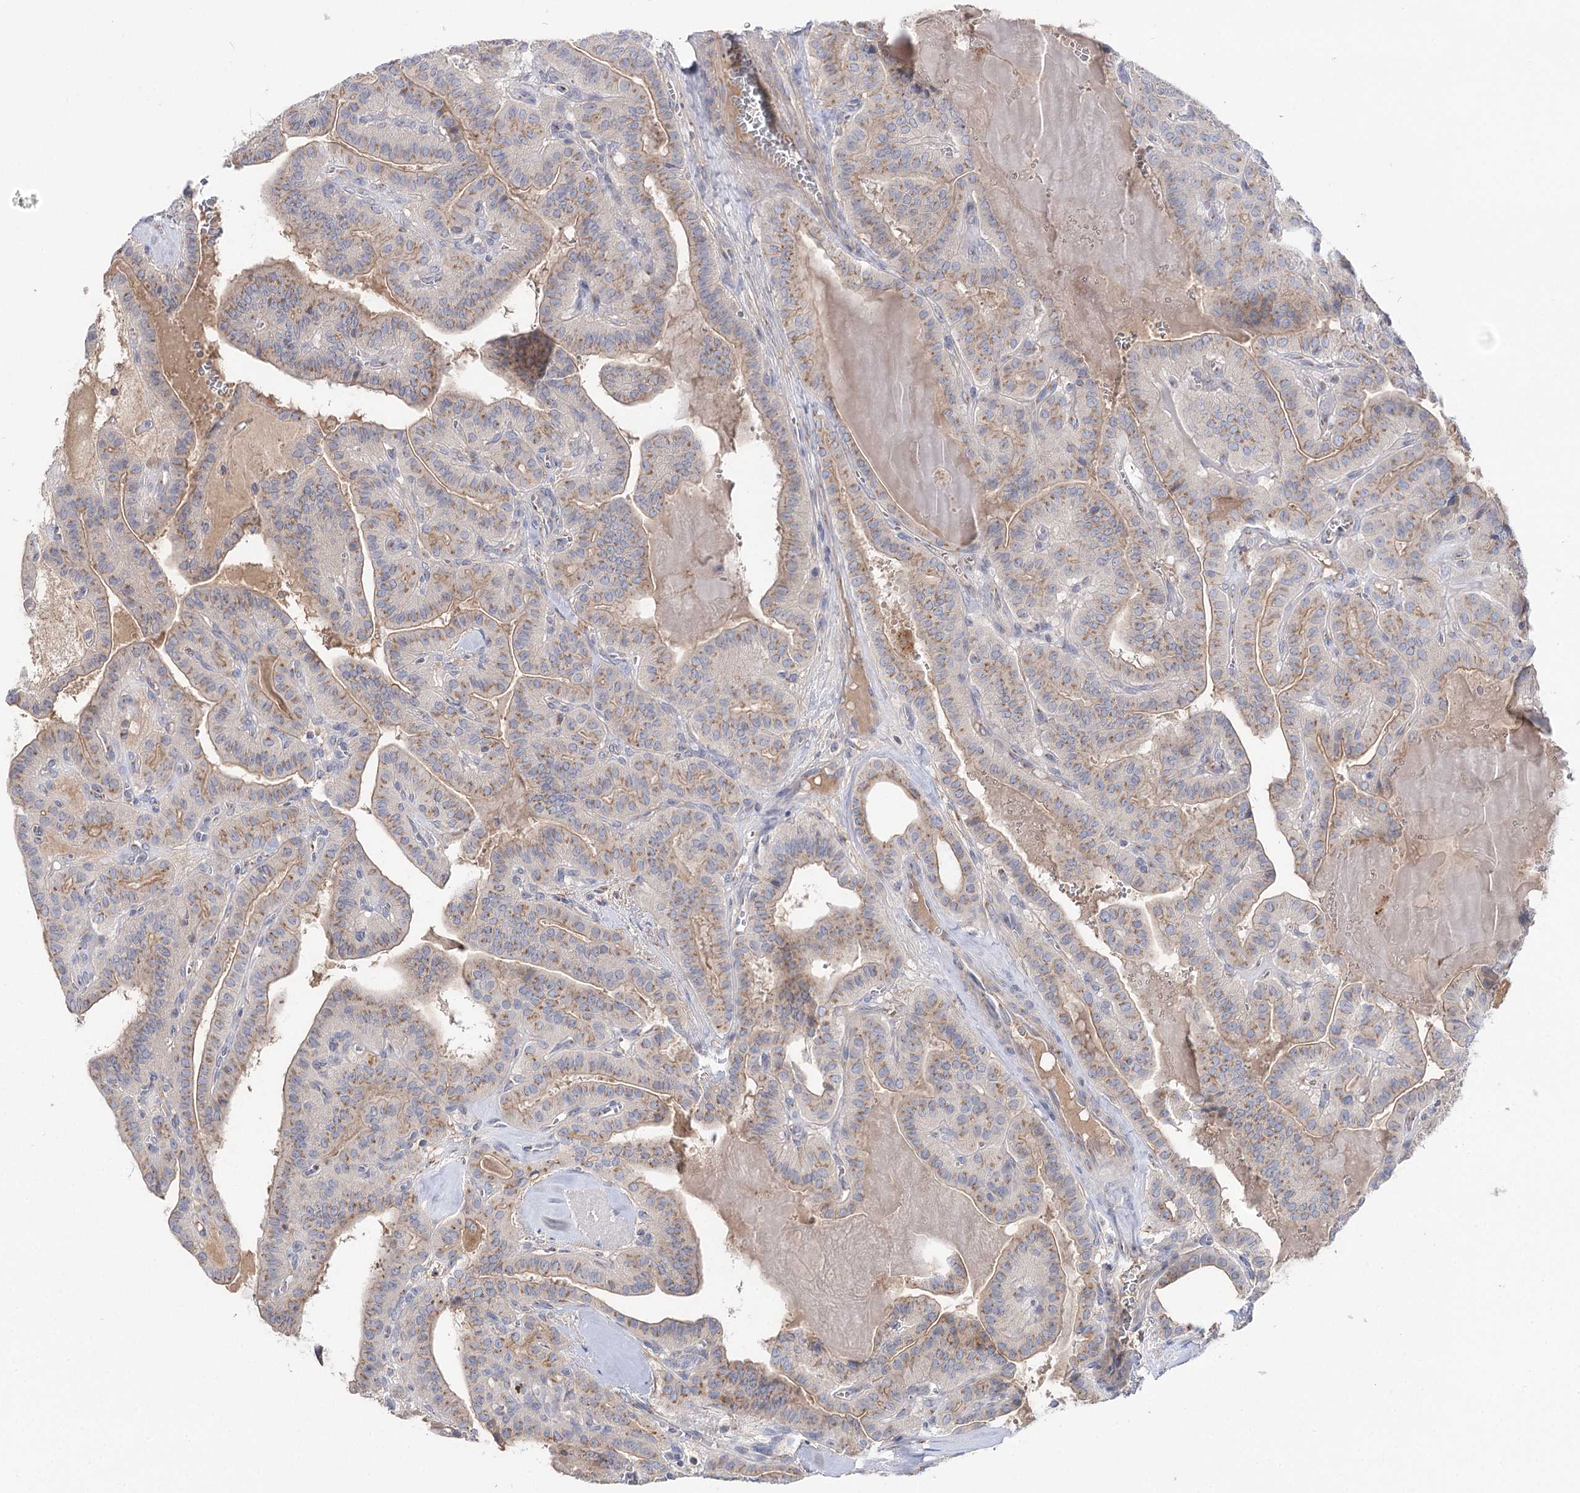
{"staining": {"intensity": "moderate", "quantity": "25%-75%", "location": "cytoplasmic/membranous"}, "tissue": "thyroid cancer", "cell_type": "Tumor cells", "image_type": "cancer", "snomed": [{"axis": "morphology", "description": "Papillary adenocarcinoma, NOS"}, {"axis": "topography", "description": "Thyroid gland"}], "caption": "IHC photomicrograph of neoplastic tissue: thyroid cancer (papillary adenocarcinoma) stained using immunohistochemistry shows medium levels of moderate protein expression localized specifically in the cytoplasmic/membranous of tumor cells, appearing as a cytoplasmic/membranous brown color.", "gene": "GBF1", "patient": {"sex": "male", "age": 52}}